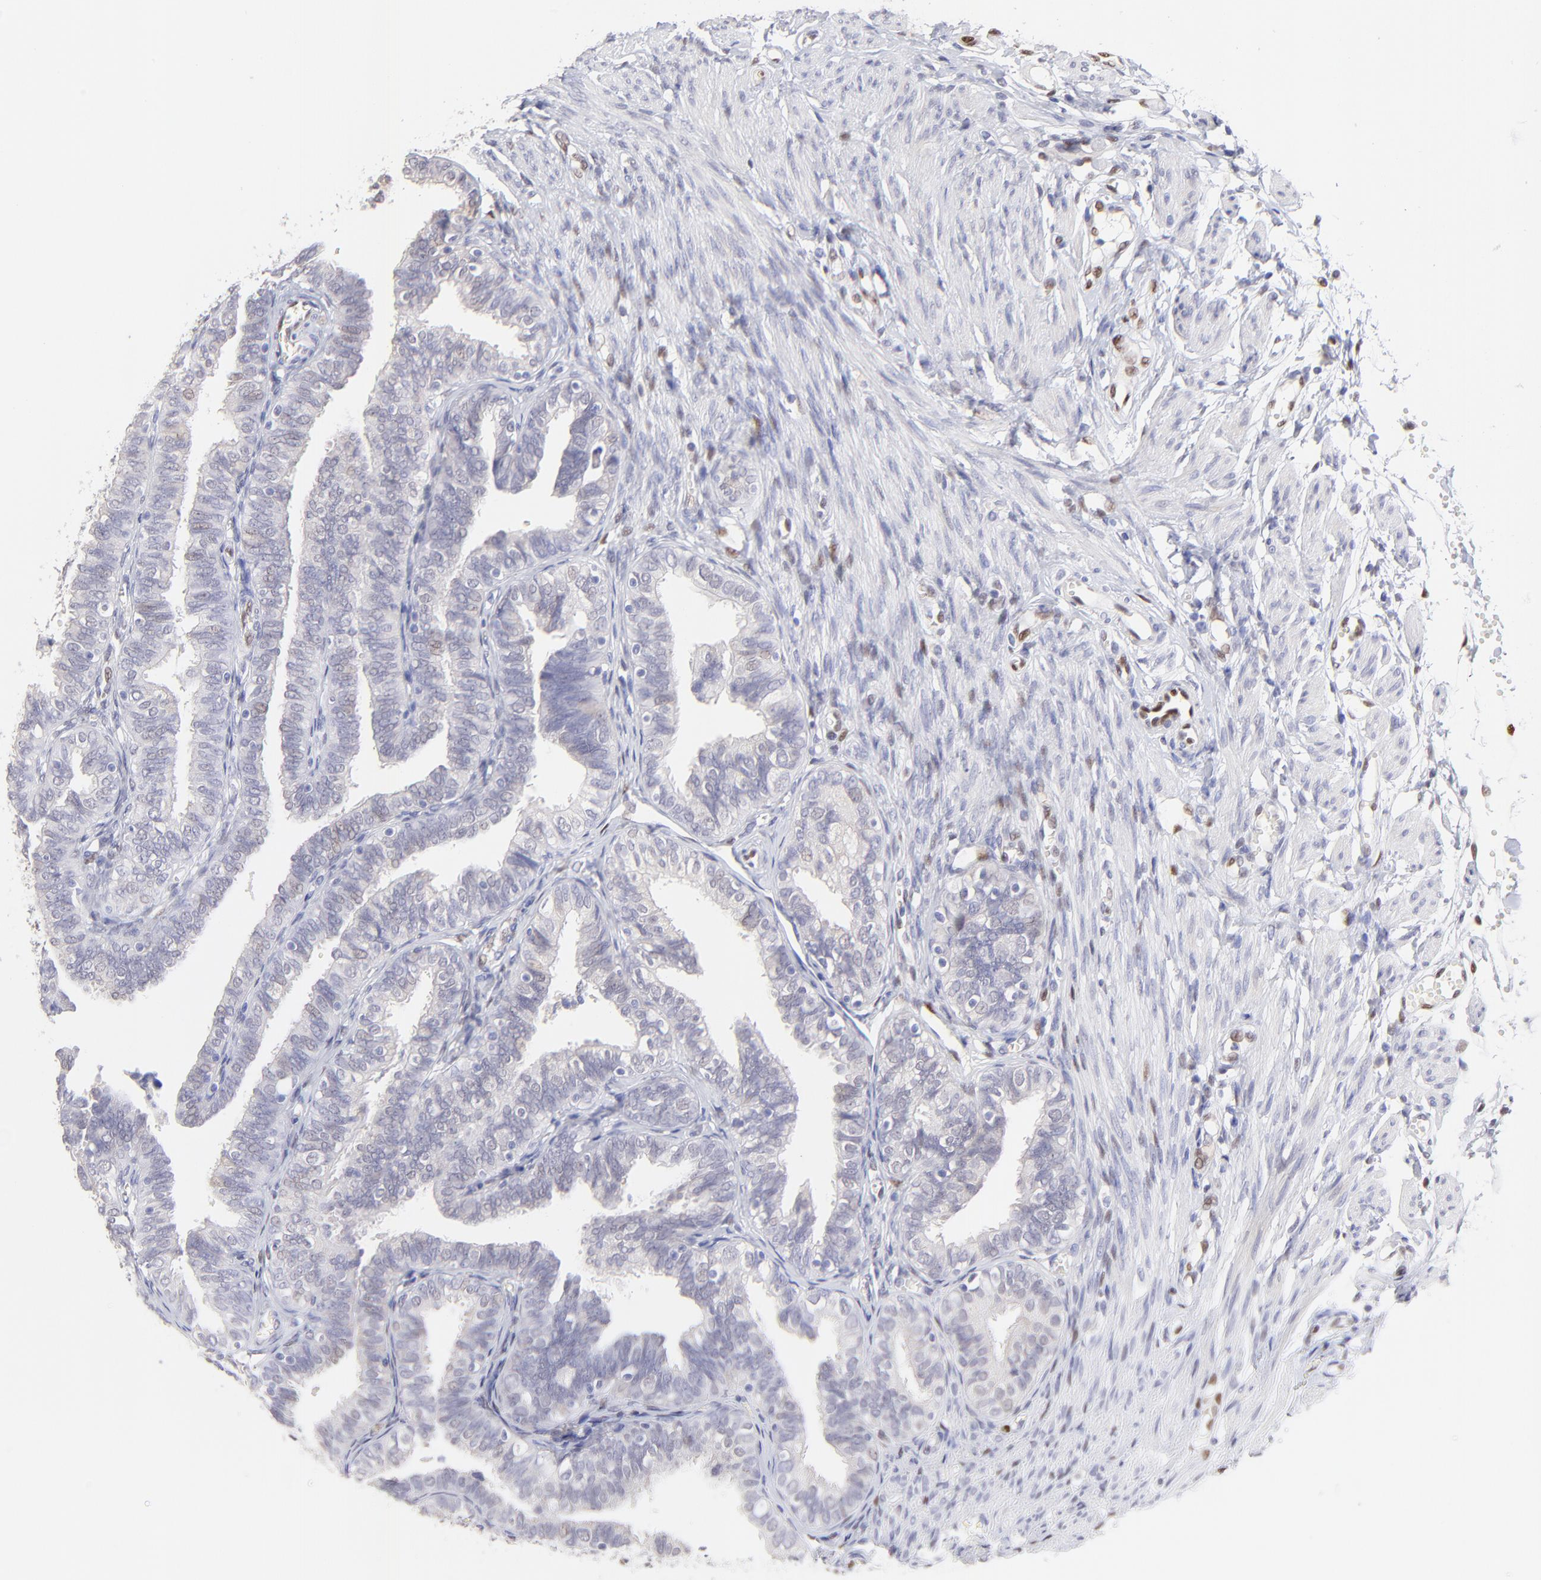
{"staining": {"intensity": "negative", "quantity": "none", "location": "none"}, "tissue": "fallopian tube", "cell_type": "Glandular cells", "image_type": "normal", "snomed": [{"axis": "morphology", "description": "Normal tissue, NOS"}, {"axis": "topography", "description": "Fallopian tube"}], "caption": "The immunohistochemistry (IHC) image has no significant staining in glandular cells of fallopian tube. (Brightfield microscopy of DAB immunohistochemistry (IHC) at high magnification).", "gene": "KLF4", "patient": {"sex": "female", "age": 46}}